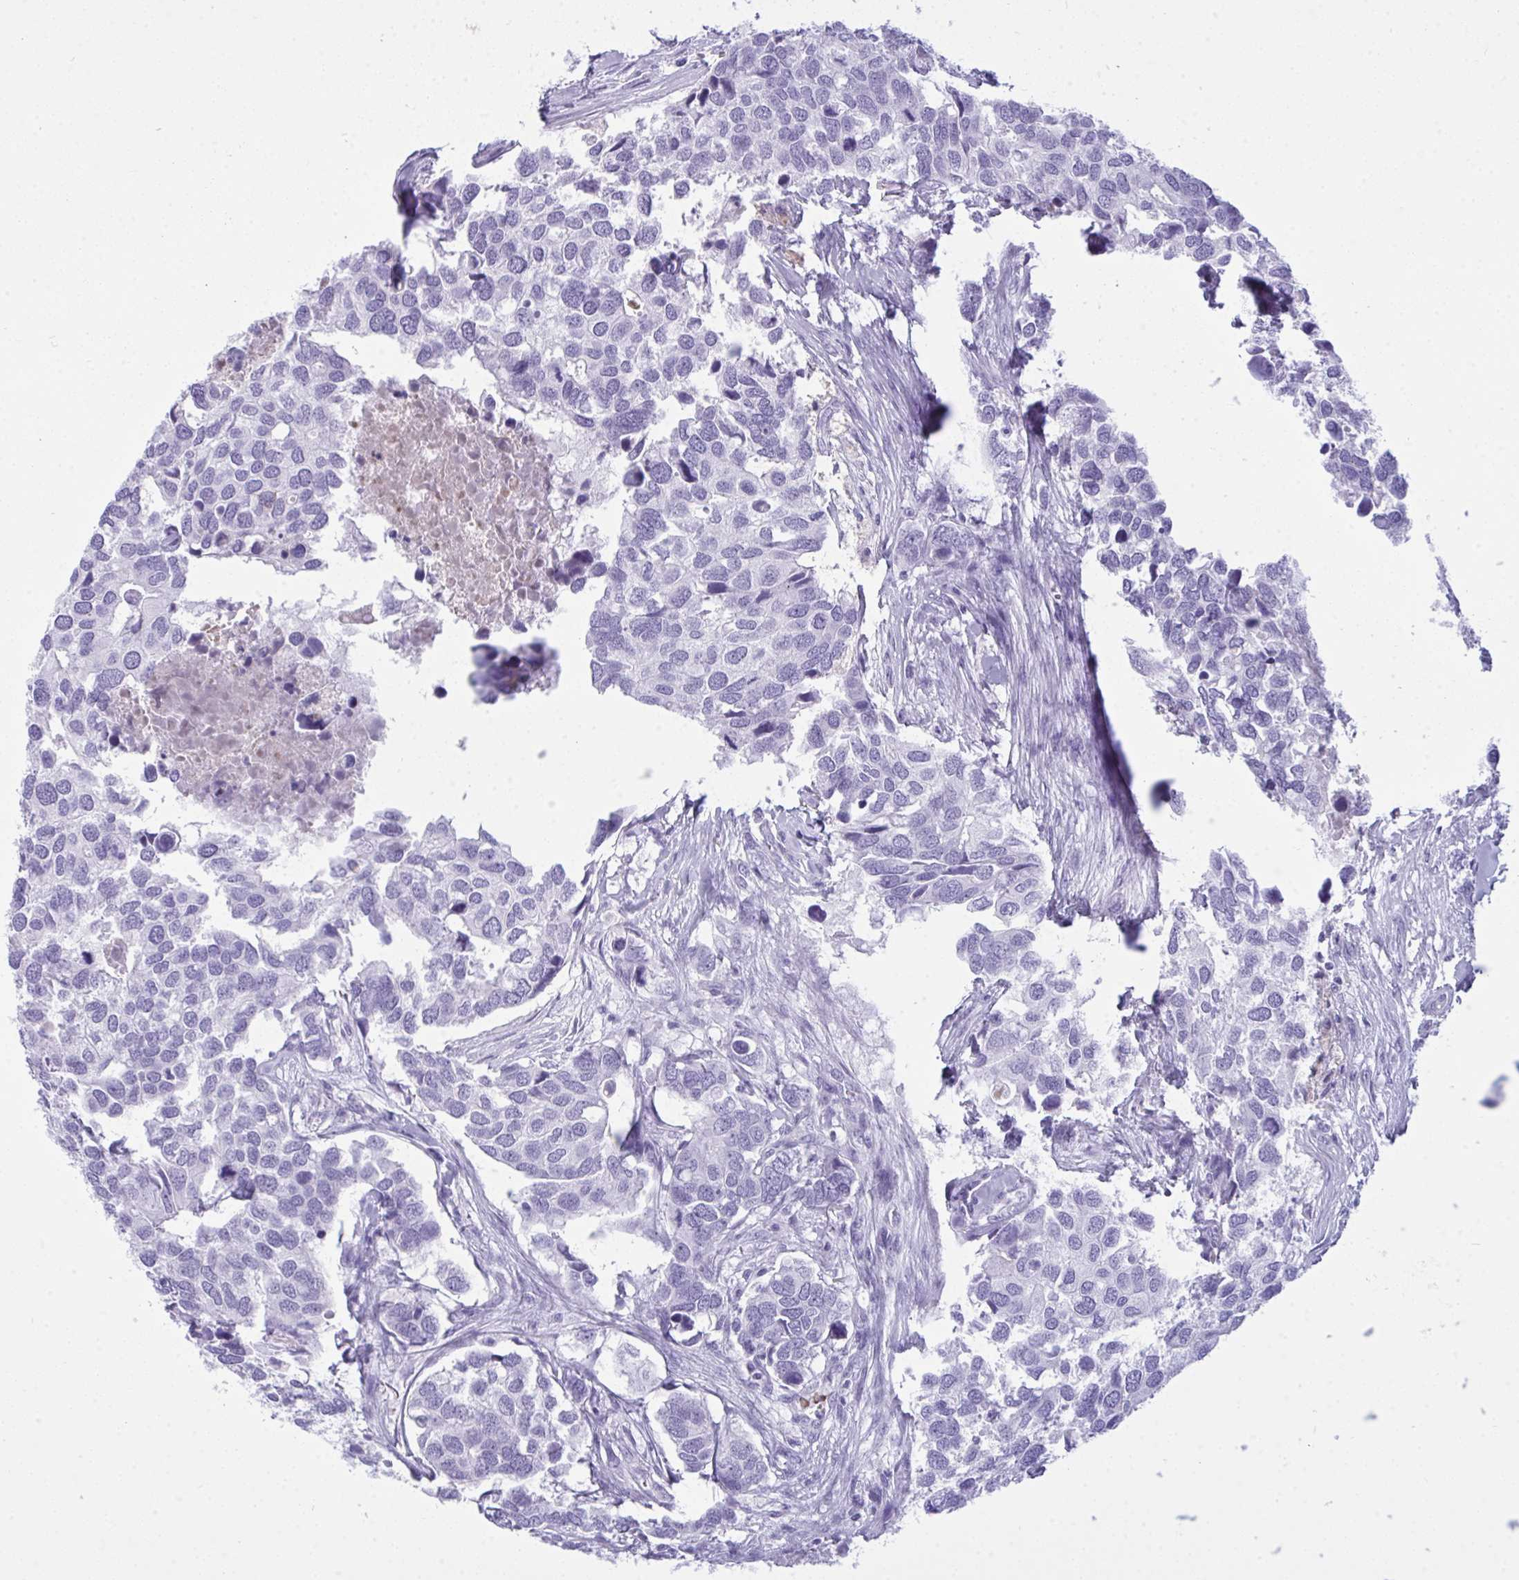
{"staining": {"intensity": "negative", "quantity": "none", "location": "none"}, "tissue": "breast cancer", "cell_type": "Tumor cells", "image_type": "cancer", "snomed": [{"axis": "morphology", "description": "Duct carcinoma"}, {"axis": "topography", "description": "Breast"}], "caption": "Immunohistochemical staining of human breast cancer (infiltrating ductal carcinoma) displays no significant positivity in tumor cells. (DAB IHC with hematoxylin counter stain).", "gene": "ARHGAP42", "patient": {"sex": "female", "age": 83}}